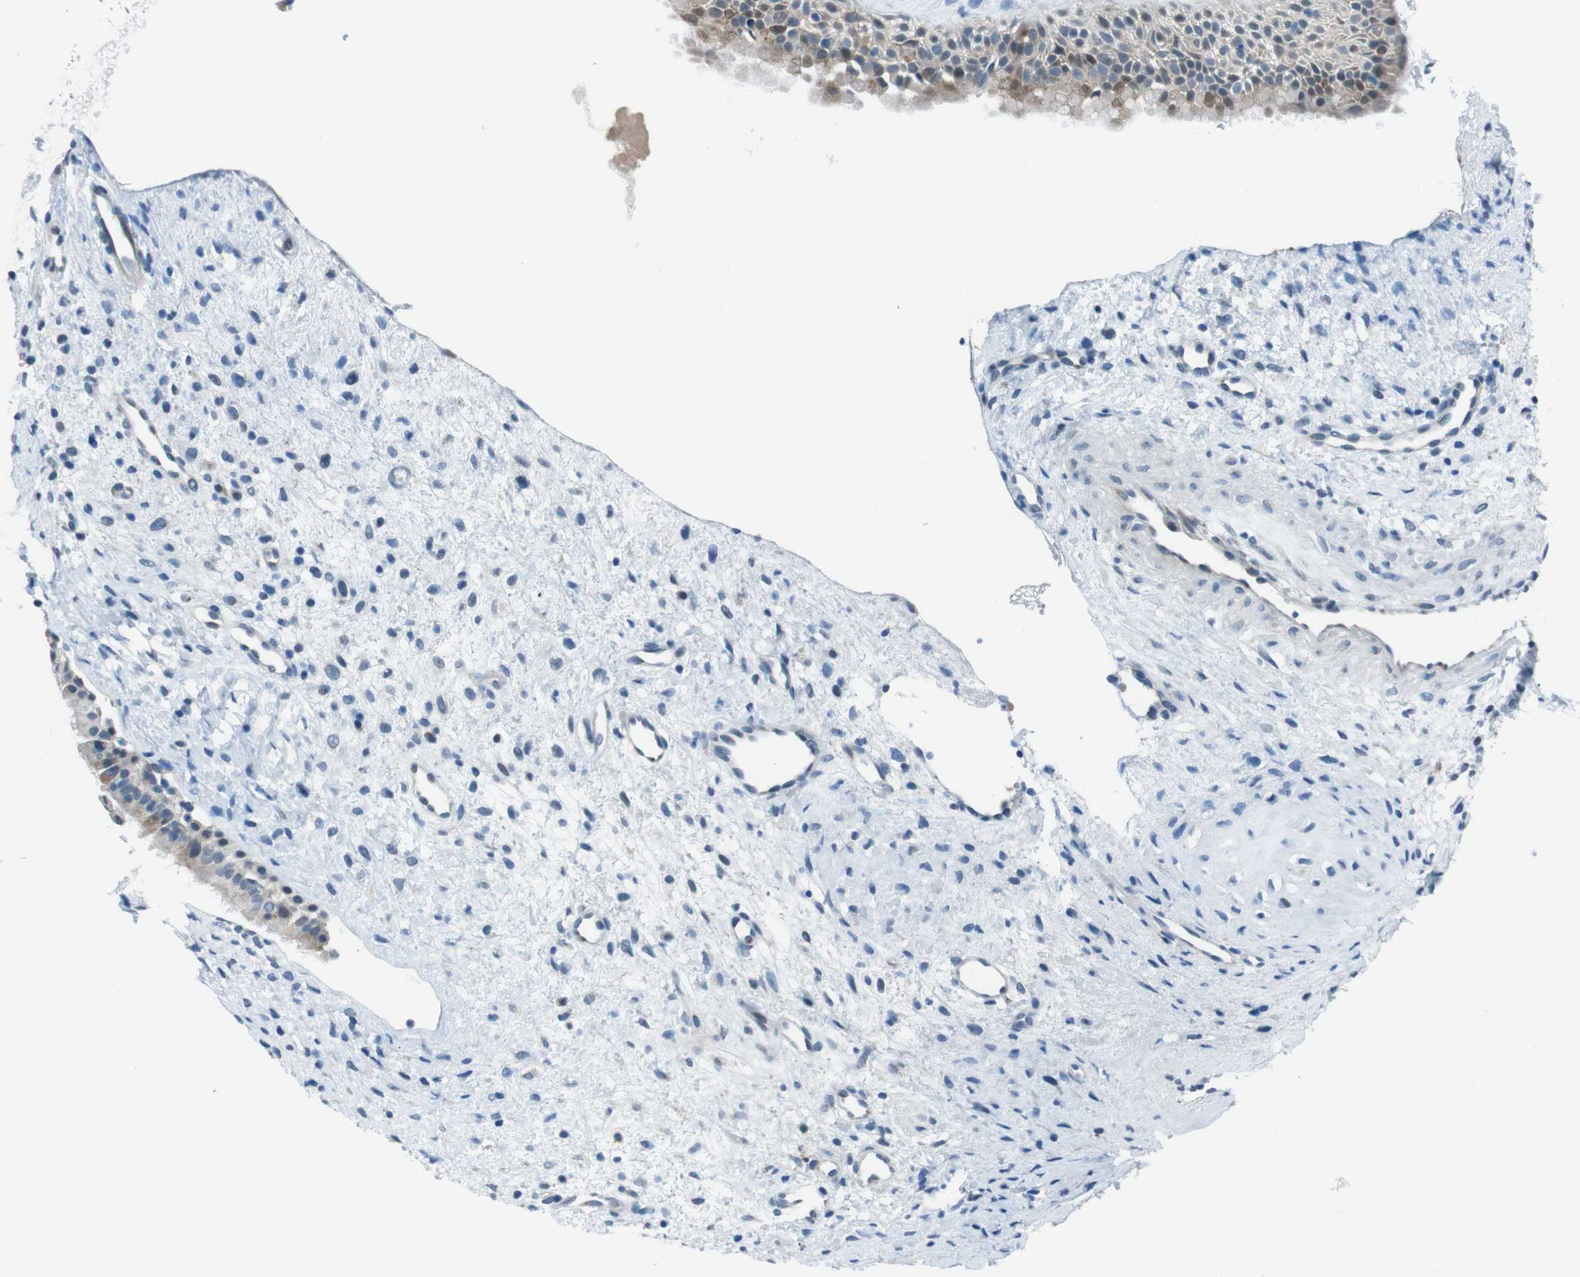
{"staining": {"intensity": "moderate", "quantity": ">75%", "location": "cytoplasmic/membranous"}, "tissue": "nasopharynx", "cell_type": "Respiratory epithelial cells", "image_type": "normal", "snomed": [{"axis": "morphology", "description": "Normal tissue, NOS"}, {"axis": "topography", "description": "Nasopharynx"}], "caption": "Nasopharynx stained with immunohistochemistry shows moderate cytoplasmic/membranous positivity in approximately >75% of respiratory epithelial cells. The protein is stained brown, and the nuclei are stained in blue (DAB IHC with brightfield microscopy, high magnification).", "gene": "LRP5", "patient": {"sex": "male", "age": 22}}